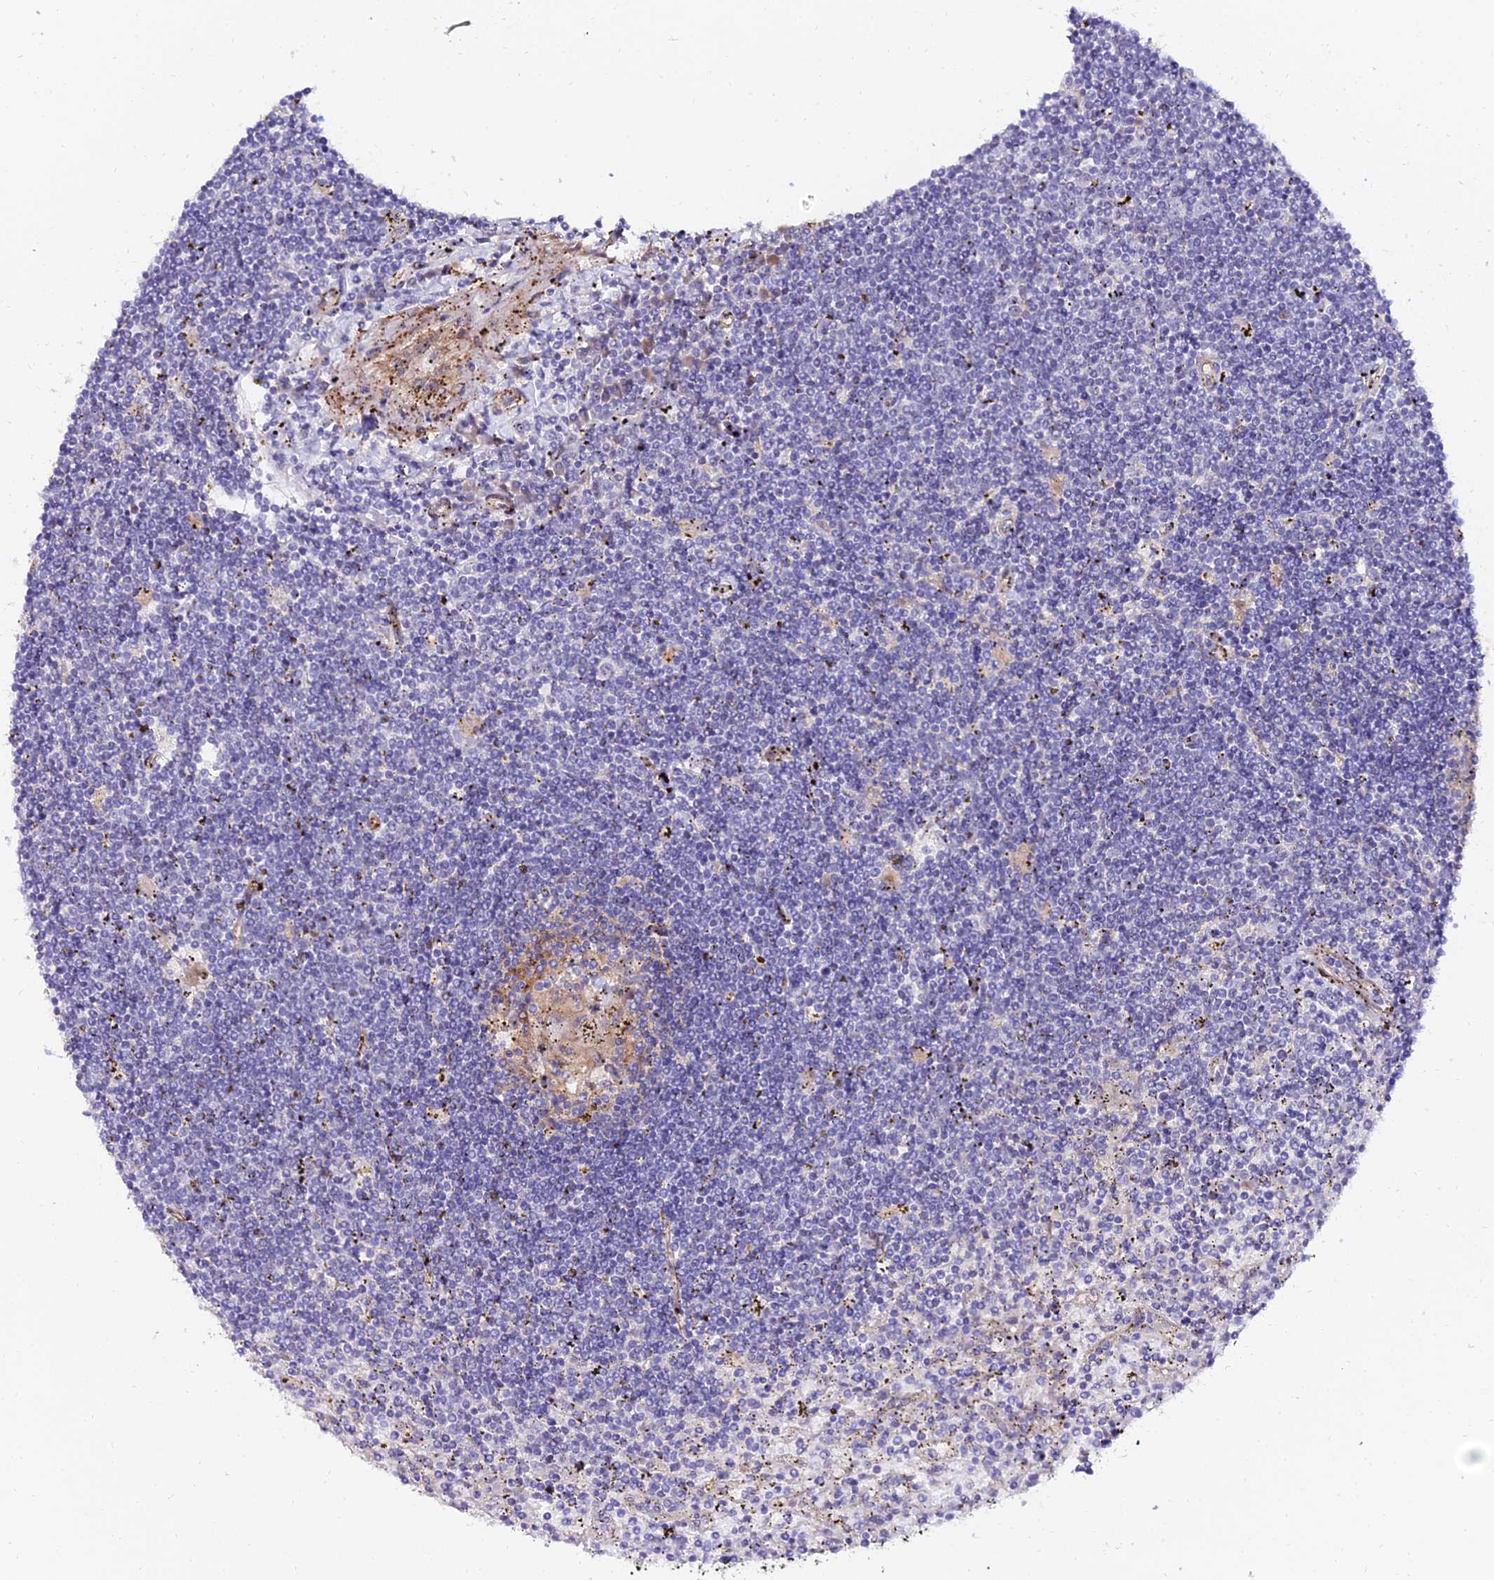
{"staining": {"intensity": "negative", "quantity": "none", "location": "none"}, "tissue": "lymphoma", "cell_type": "Tumor cells", "image_type": "cancer", "snomed": [{"axis": "morphology", "description": "Malignant lymphoma, non-Hodgkin's type, Low grade"}, {"axis": "topography", "description": "Spleen"}], "caption": "IHC image of neoplastic tissue: low-grade malignant lymphoma, non-Hodgkin's type stained with DAB (3,3'-diaminobenzidine) demonstrates no significant protein expression in tumor cells.", "gene": "ALDH3B2", "patient": {"sex": "male", "age": 76}}